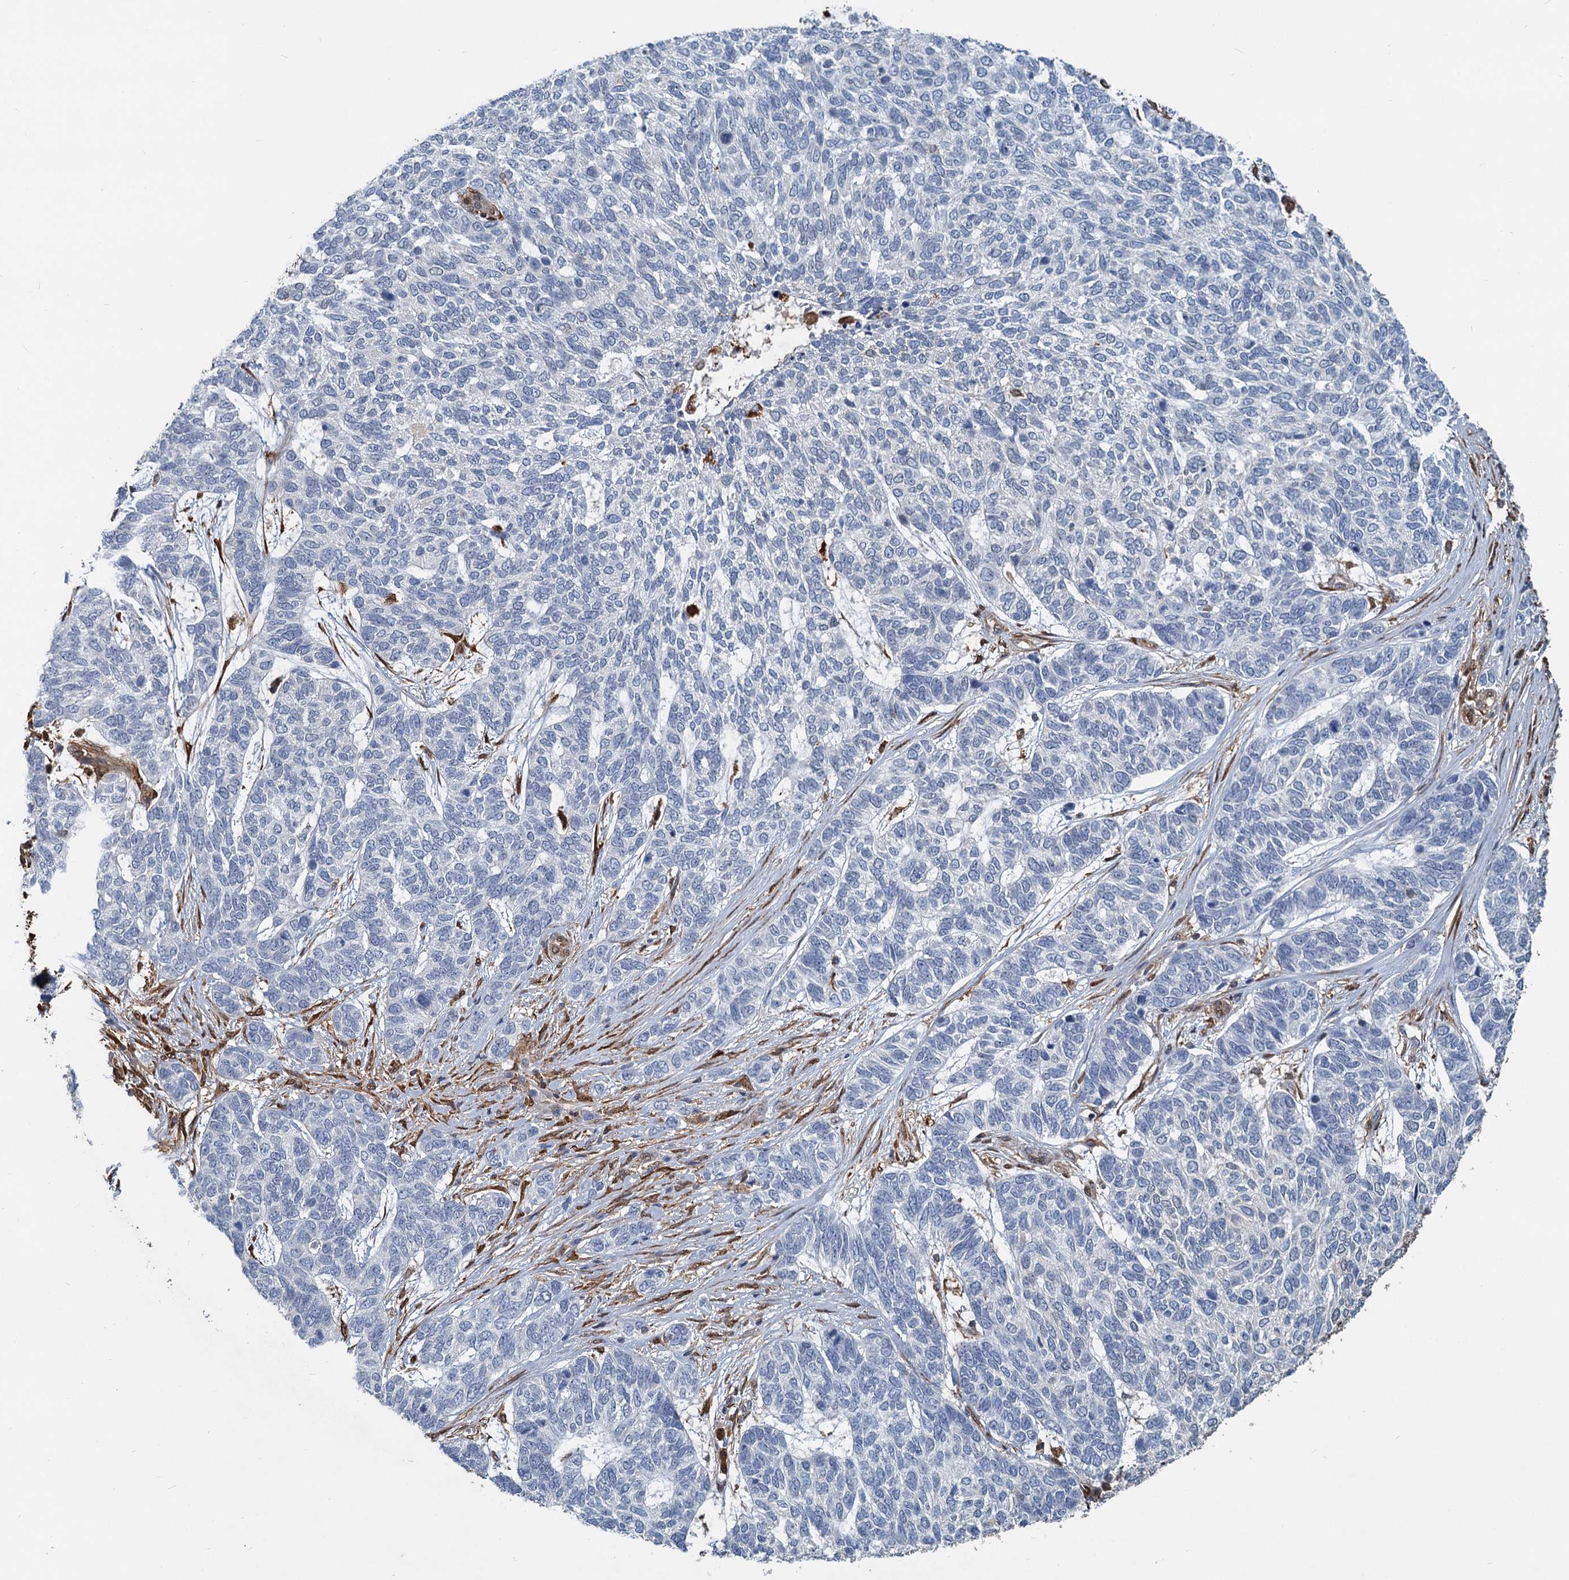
{"staining": {"intensity": "negative", "quantity": "none", "location": "none"}, "tissue": "skin cancer", "cell_type": "Tumor cells", "image_type": "cancer", "snomed": [{"axis": "morphology", "description": "Basal cell carcinoma"}, {"axis": "topography", "description": "Skin"}], "caption": "An image of human skin cancer (basal cell carcinoma) is negative for staining in tumor cells.", "gene": "S100A6", "patient": {"sex": "female", "age": 65}}